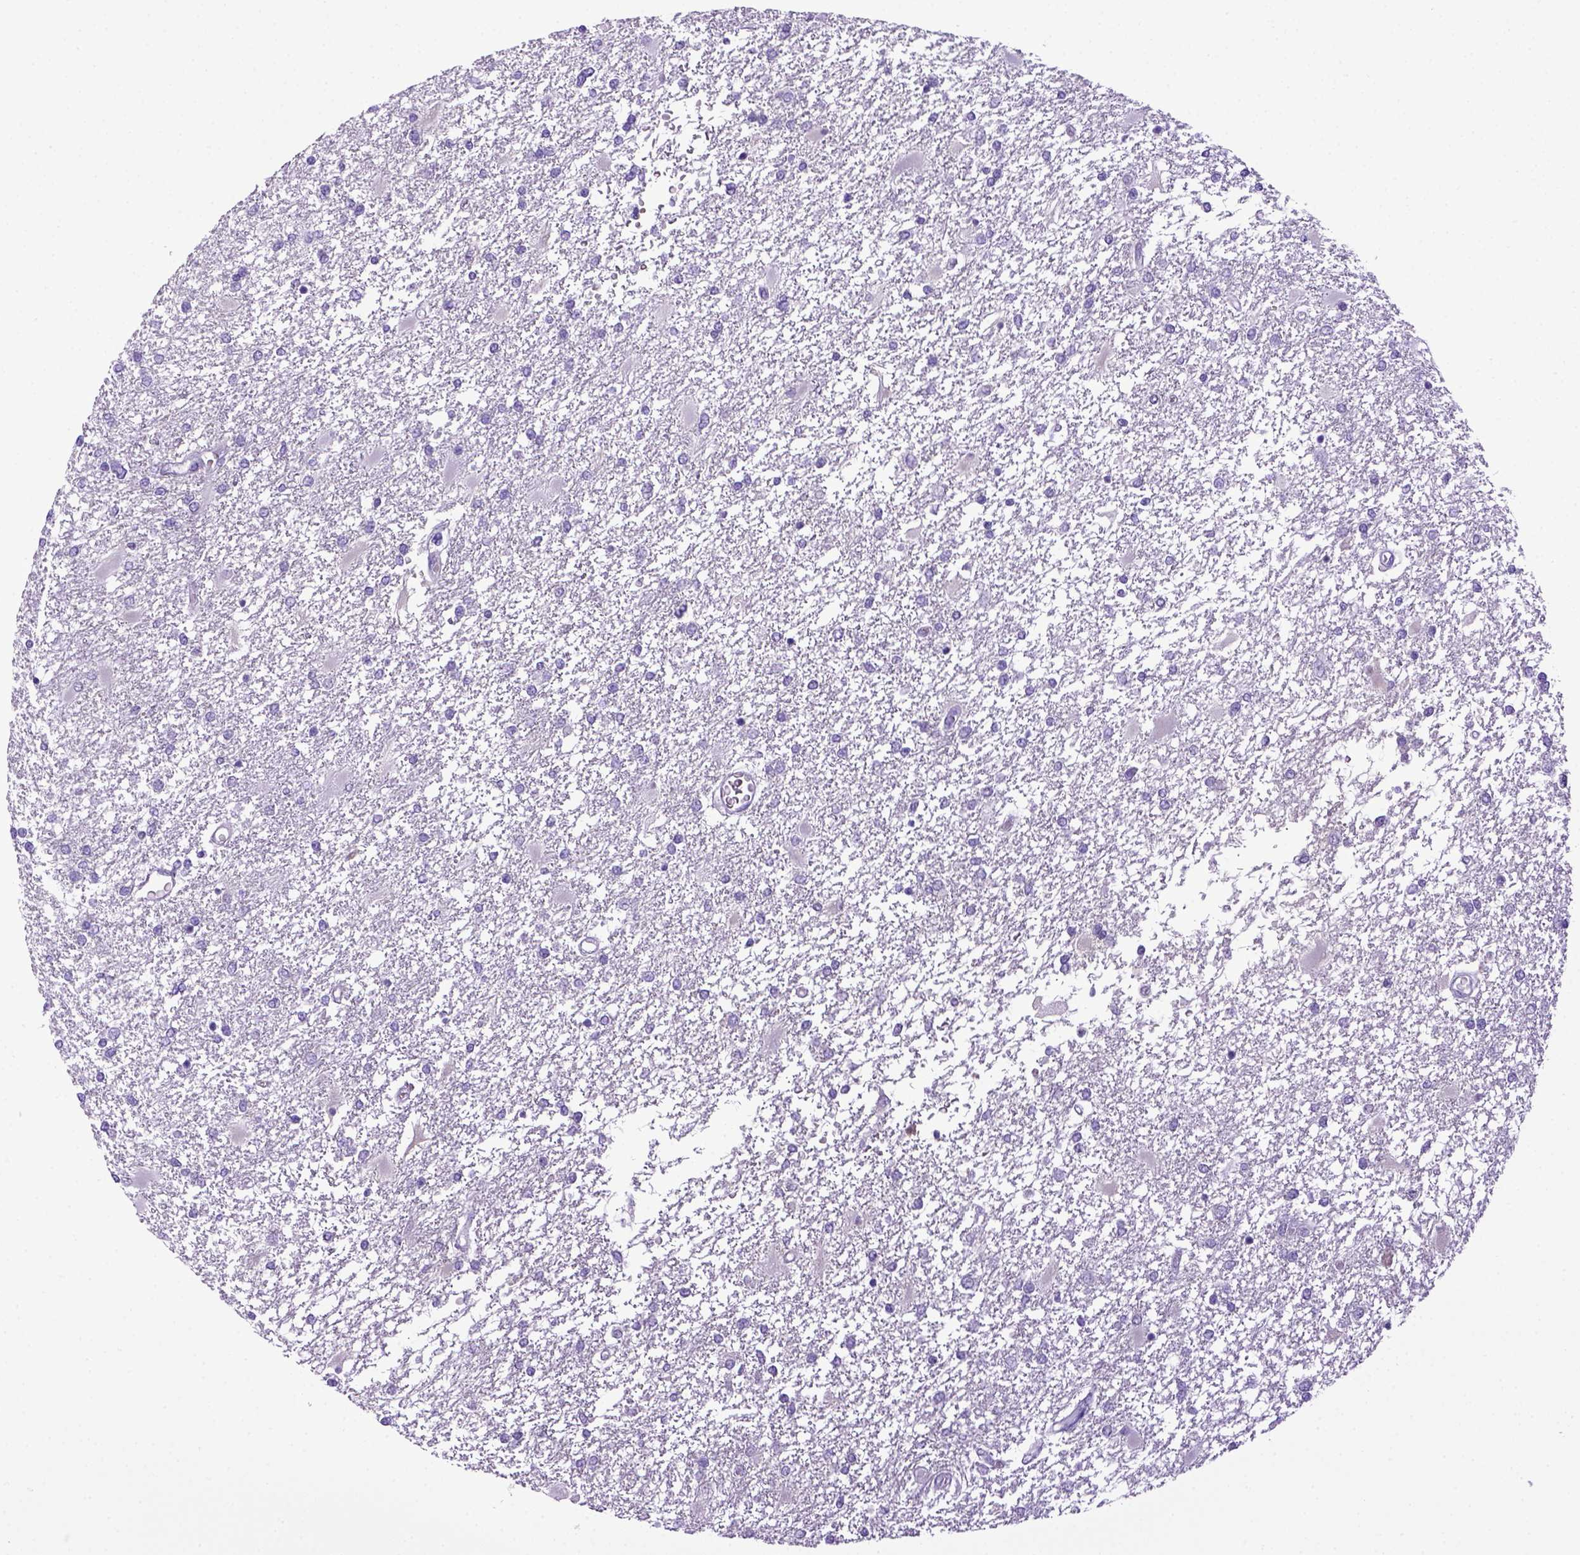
{"staining": {"intensity": "negative", "quantity": "none", "location": "none"}, "tissue": "glioma", "cell_type": "Tumor cells", "image_type": "cancer", "snomed": [{"axis": "morphology", "description": "Glioma, malignant, High grade"}, {"axis": "topography", "description": "Cerebral cortex"}], "caption": "Protein analysis of malignant high-grade glioma shows no significant staining in tumor cells.", "gene": "ITIH4", "patient": {"sex": "male", "age": 79}}